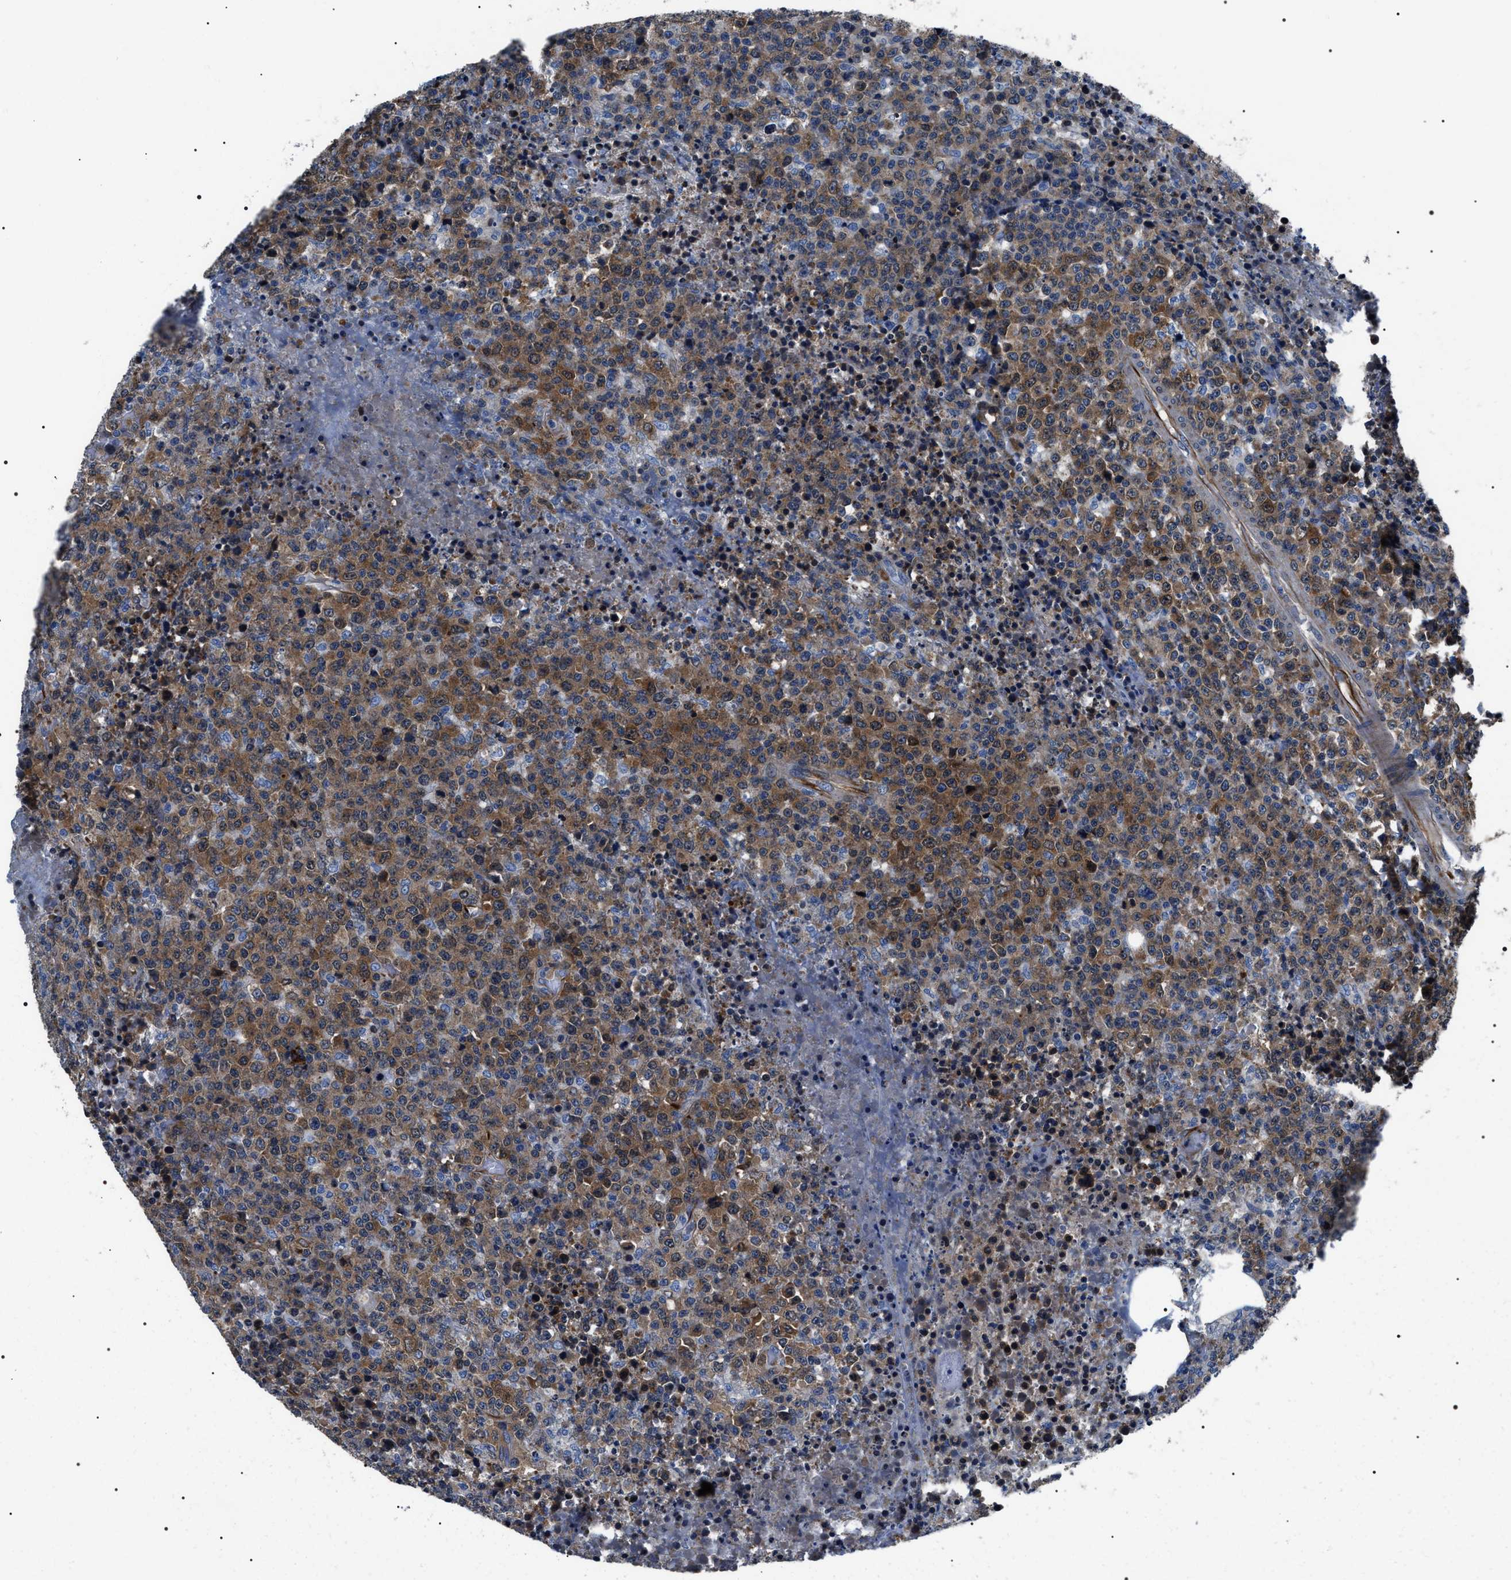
{"staining": {"intensity": "moderate", "quantity": ">75%", "location": "cytoplasmic/membranous"}, "tissue": "lymphoma", "cell_type": "Tumor cells", "image_type": "cancer", "snomed": [{"axis": "morphology", "description": "Malignant lymphoma, non-Hodgkin's type, High grade"}, {"axis": "topography", "description": "Lymph node"}], "caption": "The image reveals staining of lymphoma, revealing moderate cytoplasmic/membranous protein staining (brown color) within tumor cells. Using DAB (brown) and hematoxylin (blue) stains, captured at high magnification using brightfield microscopy.", "gene": "BAG2", "patient": {"sex": "male", "age": 13}}